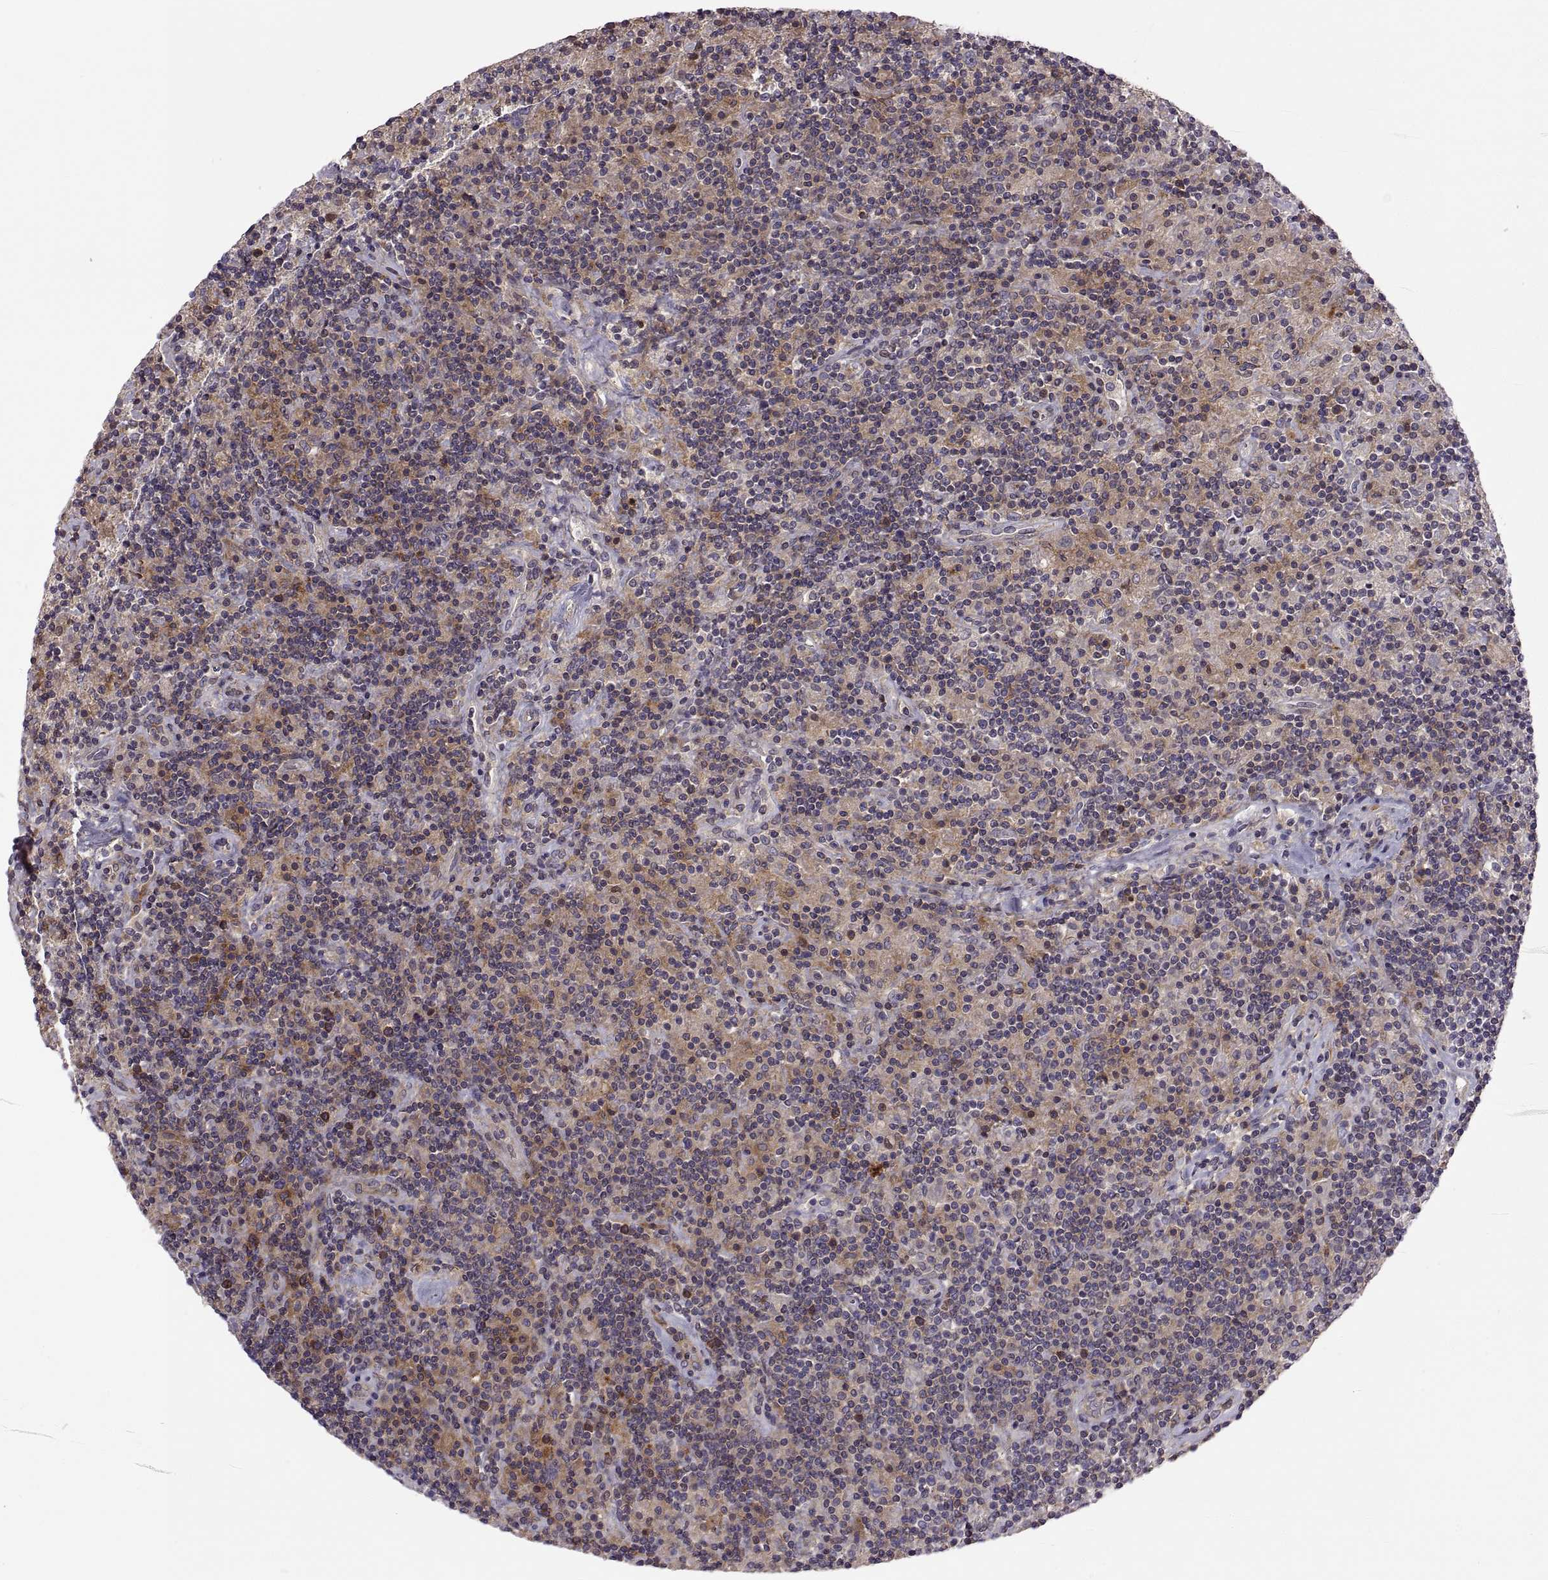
{"staining": {"intensity": "weak", "quantity": ">75%", "location": "cytoplasmic/membranous"}, "tissue": "lymphoma", "cell_type": "Tumor cells", "image_type": "cancer", "snomed": [{"axis": "morphology", "description": "Hodgkin's disease, NOS"}, {"axis": "topography", "description": "Lymph node"}], "caption": "Immunohistochemistry (IHC) histopathology image of neoplastic tissue: lymphoma stained using IHC displays low levels of weak protein expression localized specifically in the cytoplasmic/membranous of tumor cells, appearing as a cytoplasmic/membranous brown color.", "gene": "SPATA32", "patient": {"sex": "male", "age": 70}}